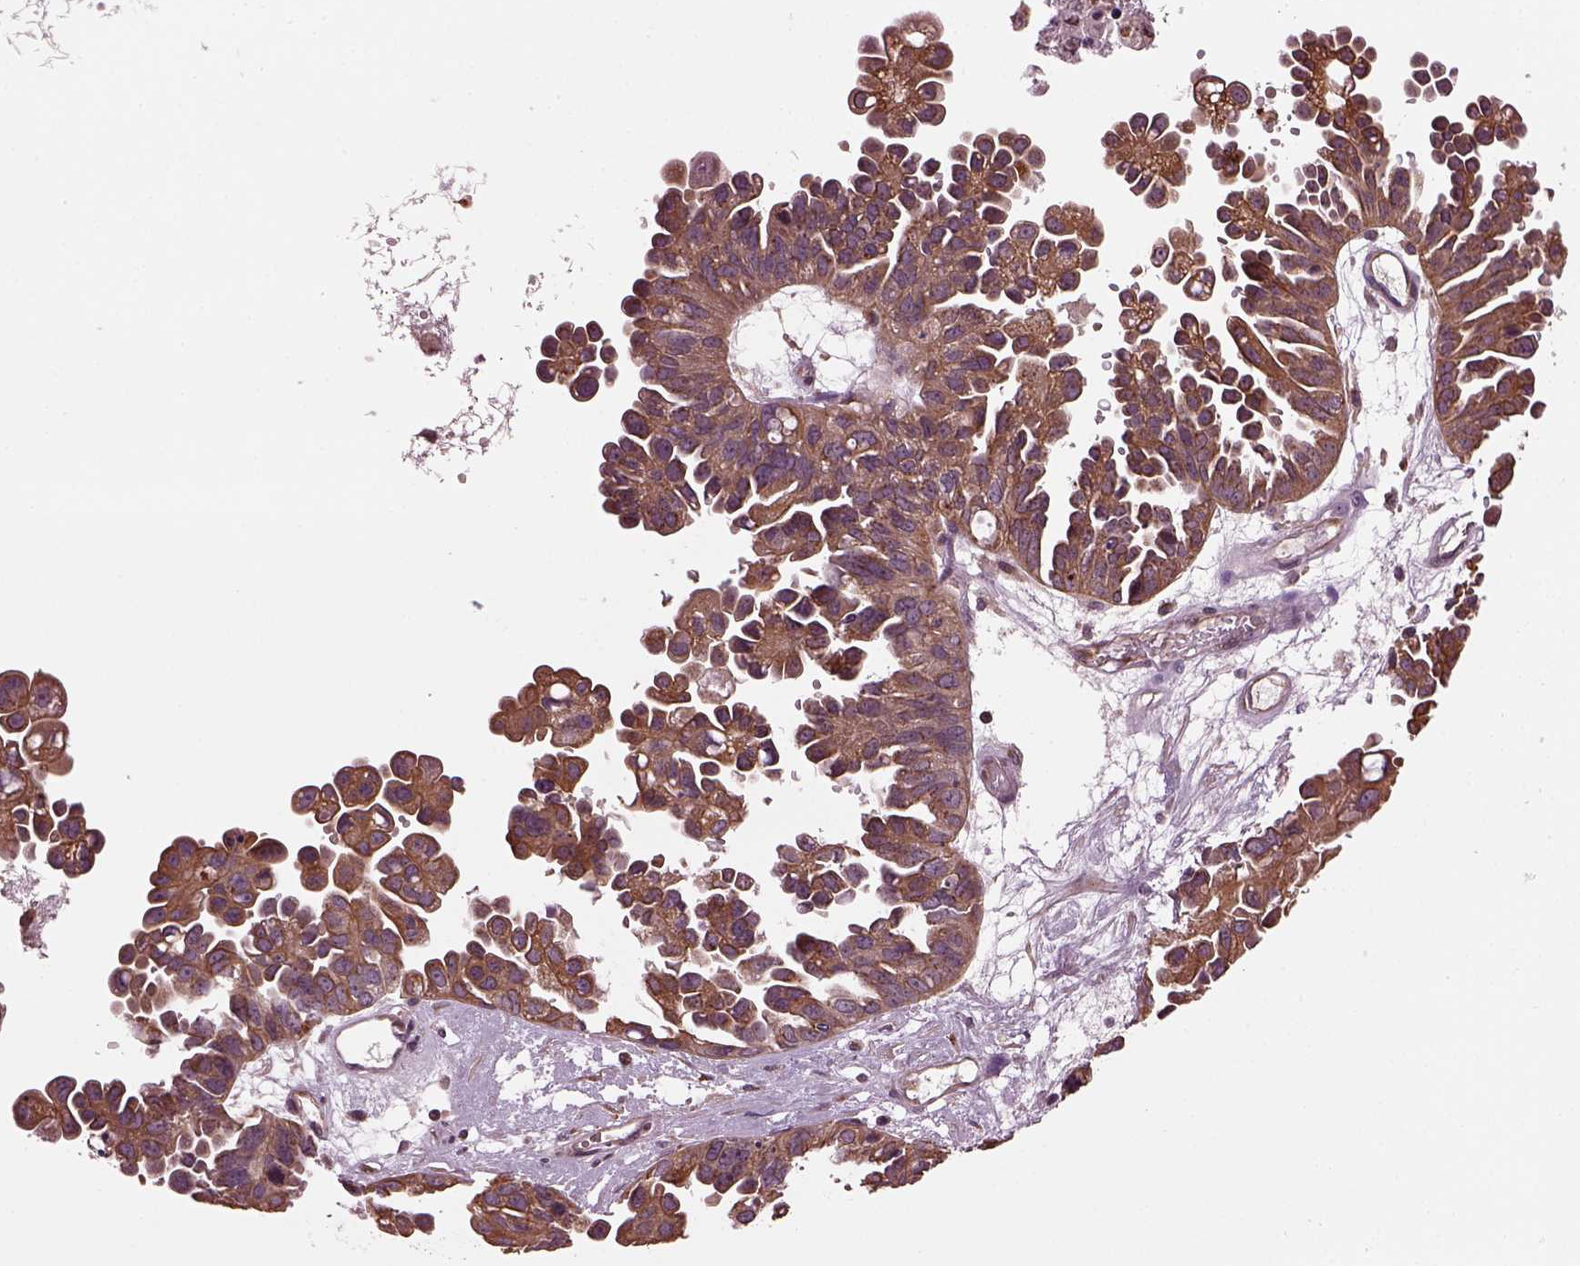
{"staining": {"intensity": "moderate", "quantity": "25%-75%", "location": "cytoplasmic/membranous"}, "tissue": "ovarian cancer", "cell_type": "Tumor cells", "image_type": "cancer", "snomed": [{"axis": "morphology", "description": "Cystadenocarcinoma, serous, NOS"}, {"axis": "topography", "description": "Ovary"}], "caption": "The histopathology image demonstrates staining of ovarian cancer, revealing moderate cytoplasmic/membranous protein positivity (brown color) within tumor cells.", "gene": "RUFY3", "patient": {"sex": "female", "age": 53}}